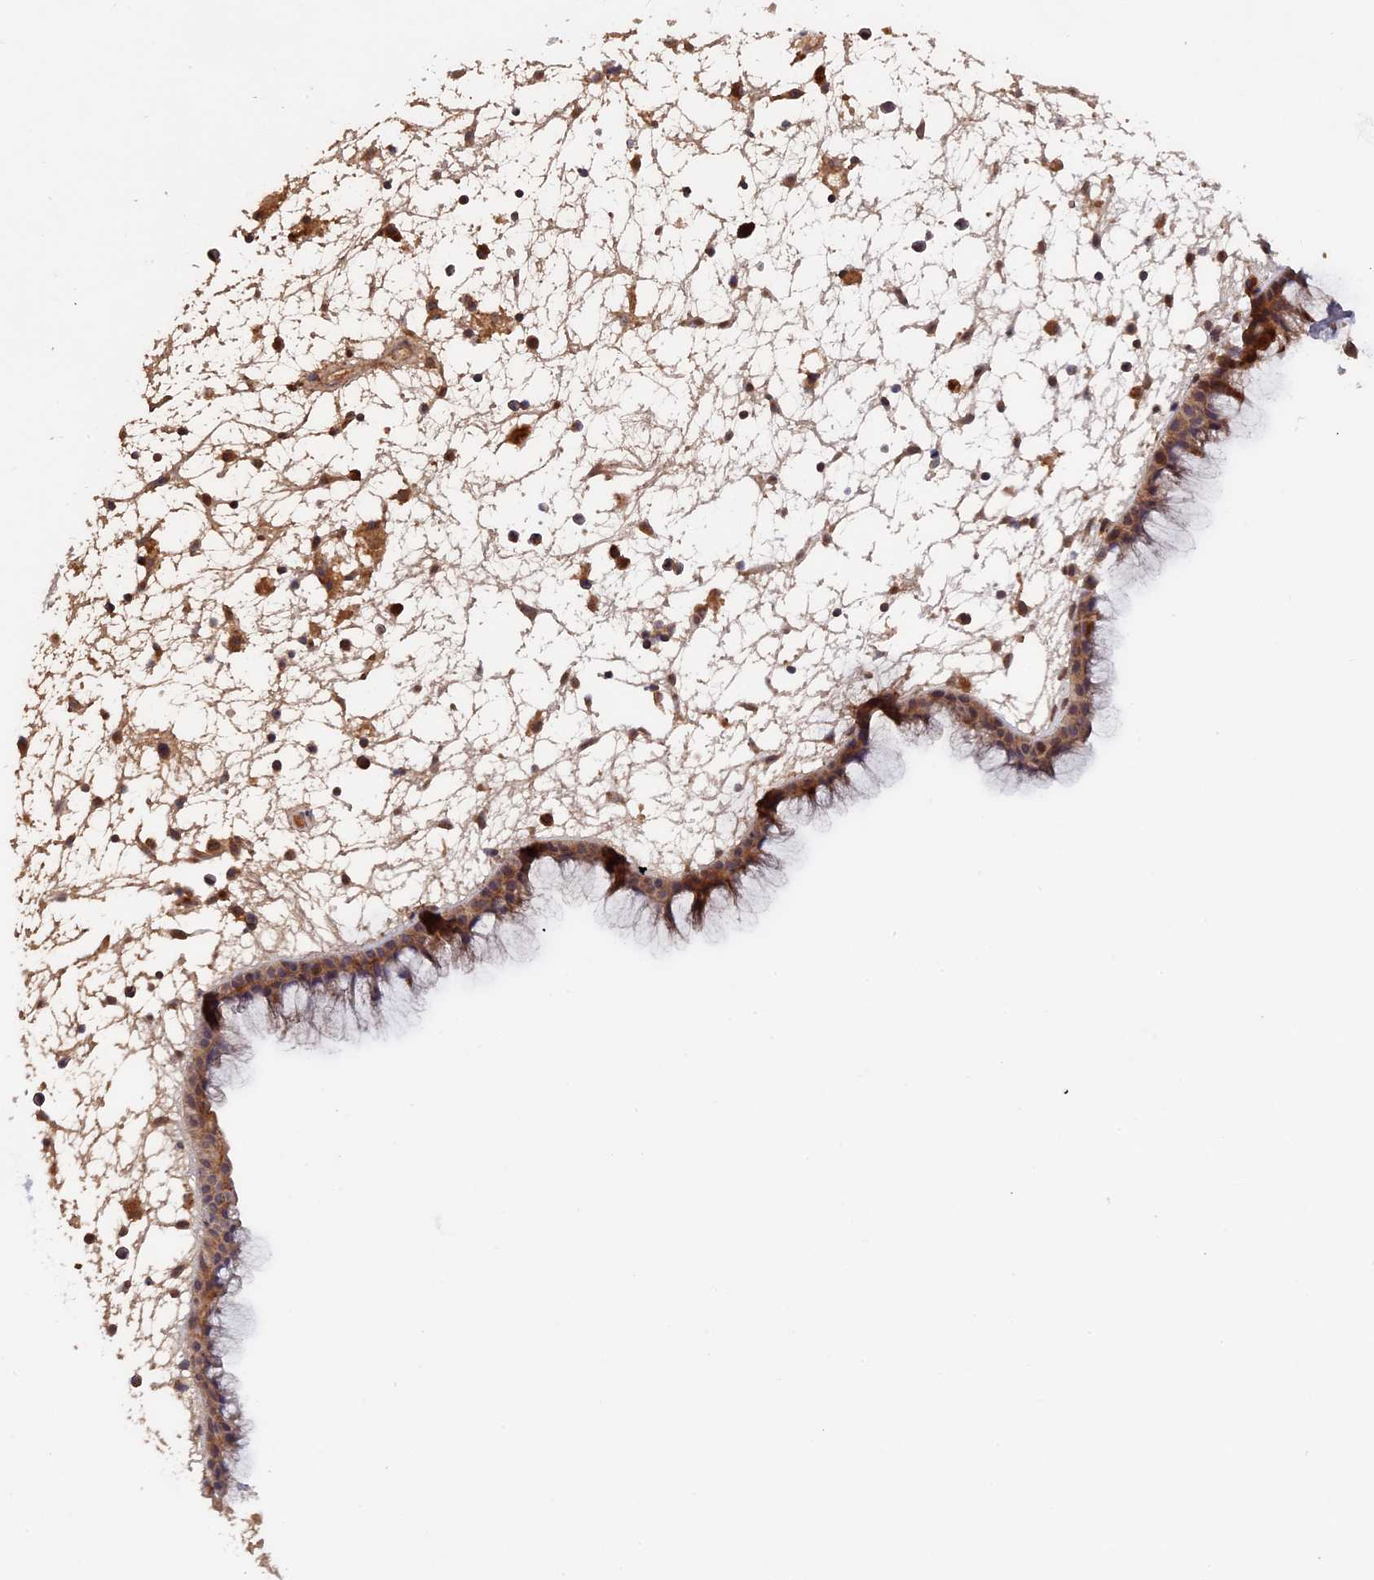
{"staining": {"intensity": "moderate", "quantity": ">75%", "location": "cytoplasmic/membranous"}, "tissue": "nasopharynx", "cell_type": "Respiratory epithelial cells", "image_type": "normal", "snomed": [{"axis": "morphology", "description": "Normal tissue, NOS"}, {"axis": "morphology", "description": "Inflammation, NOS"}, {"axis": "morphology", "description": "Malignant melanoma, Metastatic site"}, {"axis": "topography", "description": "Nasopharynx"}], "caption": "Protein staining shows moderate cytoplasmic/membranous staining in approximately >75% of respiratory epithelial cells in normal nasopharynx. (IHC, brightfield microscopy, high magnification).", "gene": "RAB15", "patient": {"sex": "male", "age": 70}}